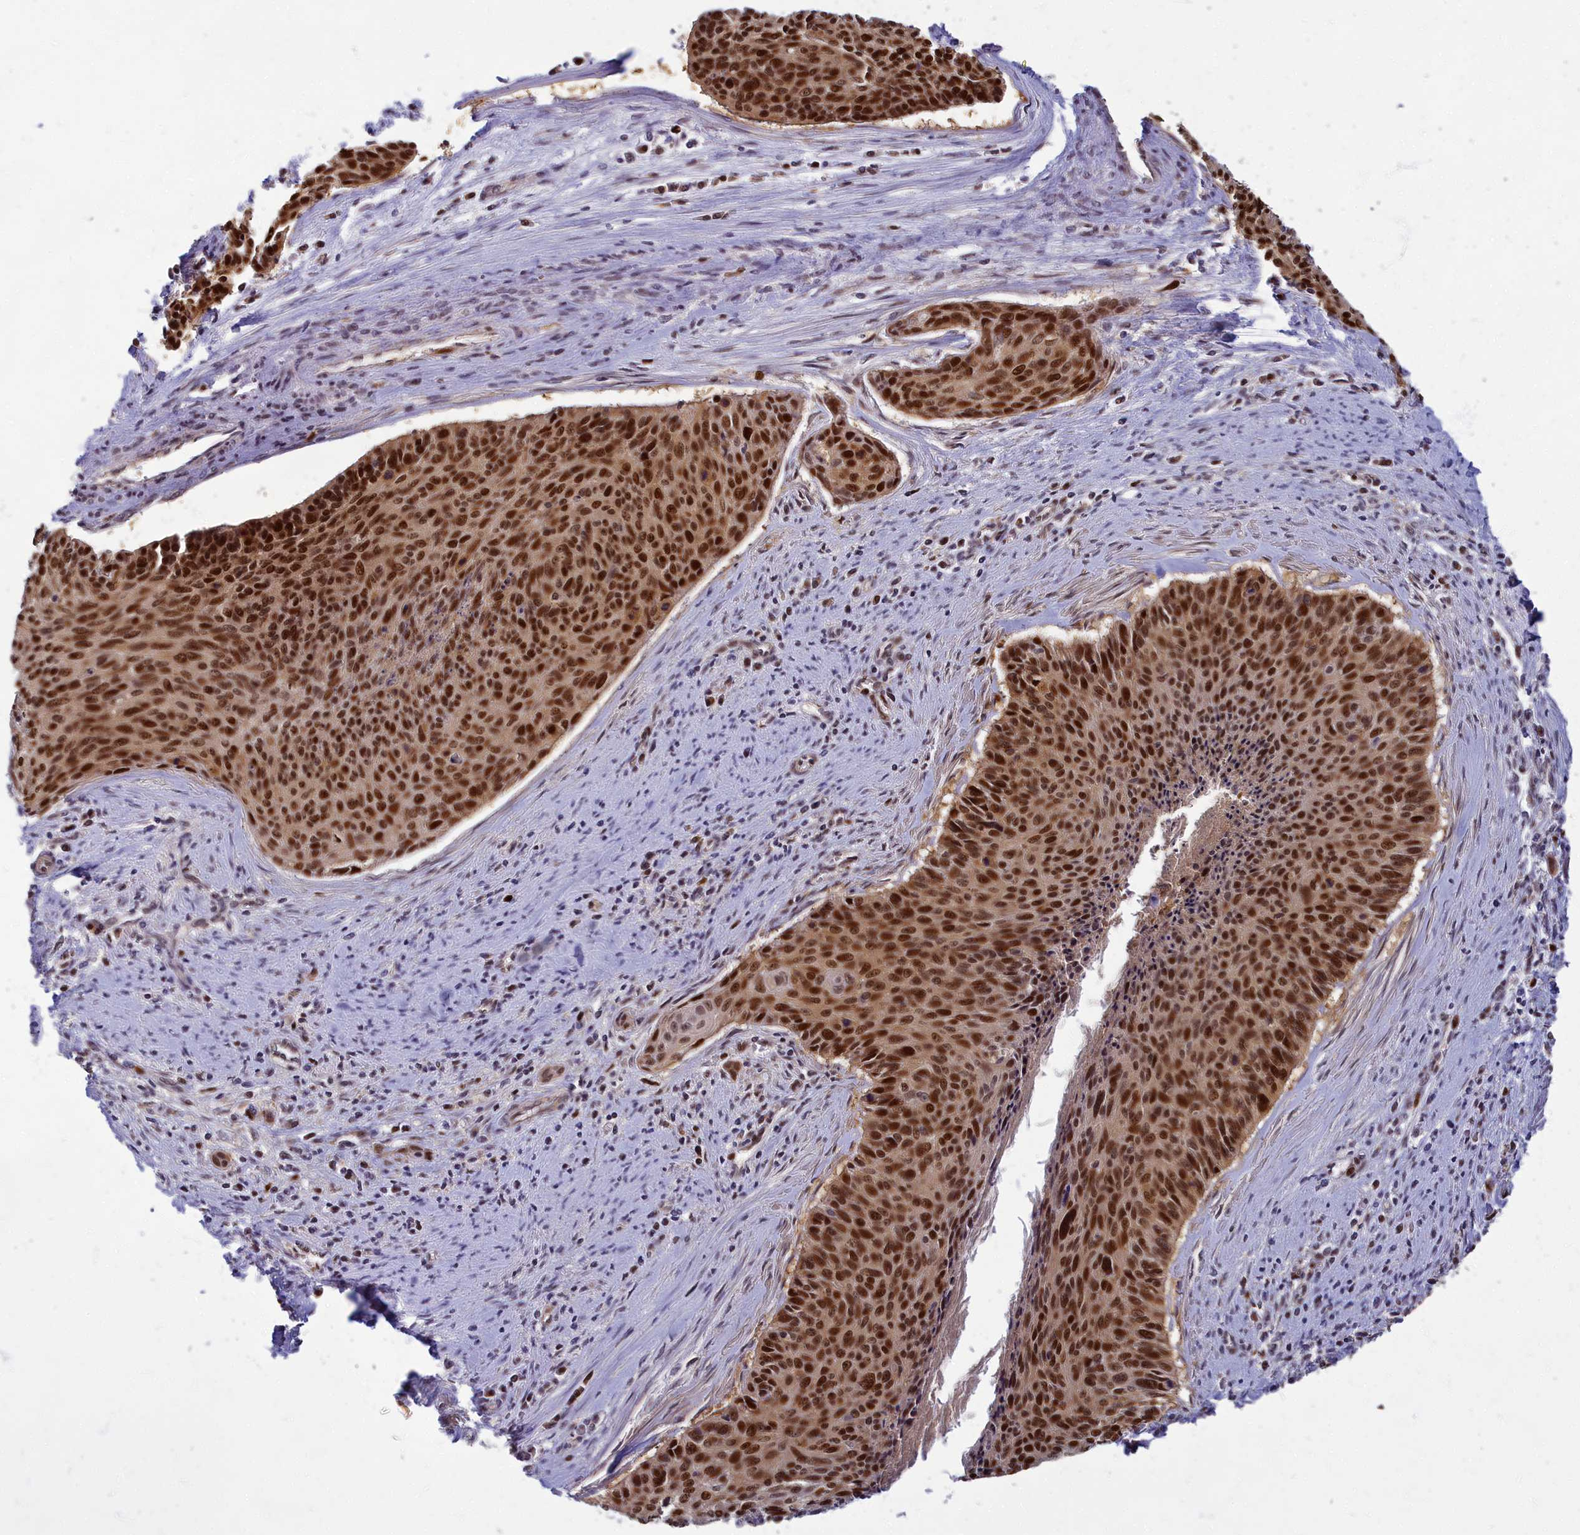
{"staining": {"intensity": "strong", "quantity": ">75%", "location": "nuclear"}, "tissue": "cervical cancer", "cell_type": "Tumor cells", "image_type": "cancer", "snomed": [{"axis": "morphology", "description": "Squamous cell carcinoma, NOS"}, {"axis": "topography", "description": "Cervix"}], "caption": "Immunohistochemical staining of cervical cancer (squamous cell carcinoma) exhibits strong nuclear protein staining in approximately >75% of tumor cells. (DAB (3,3'-diaminobenzidine) IHC, brown staining for protein, blue staining for nuclei).", "gene": "EARS2", "patient": {"sex": "female", "age": 55}}